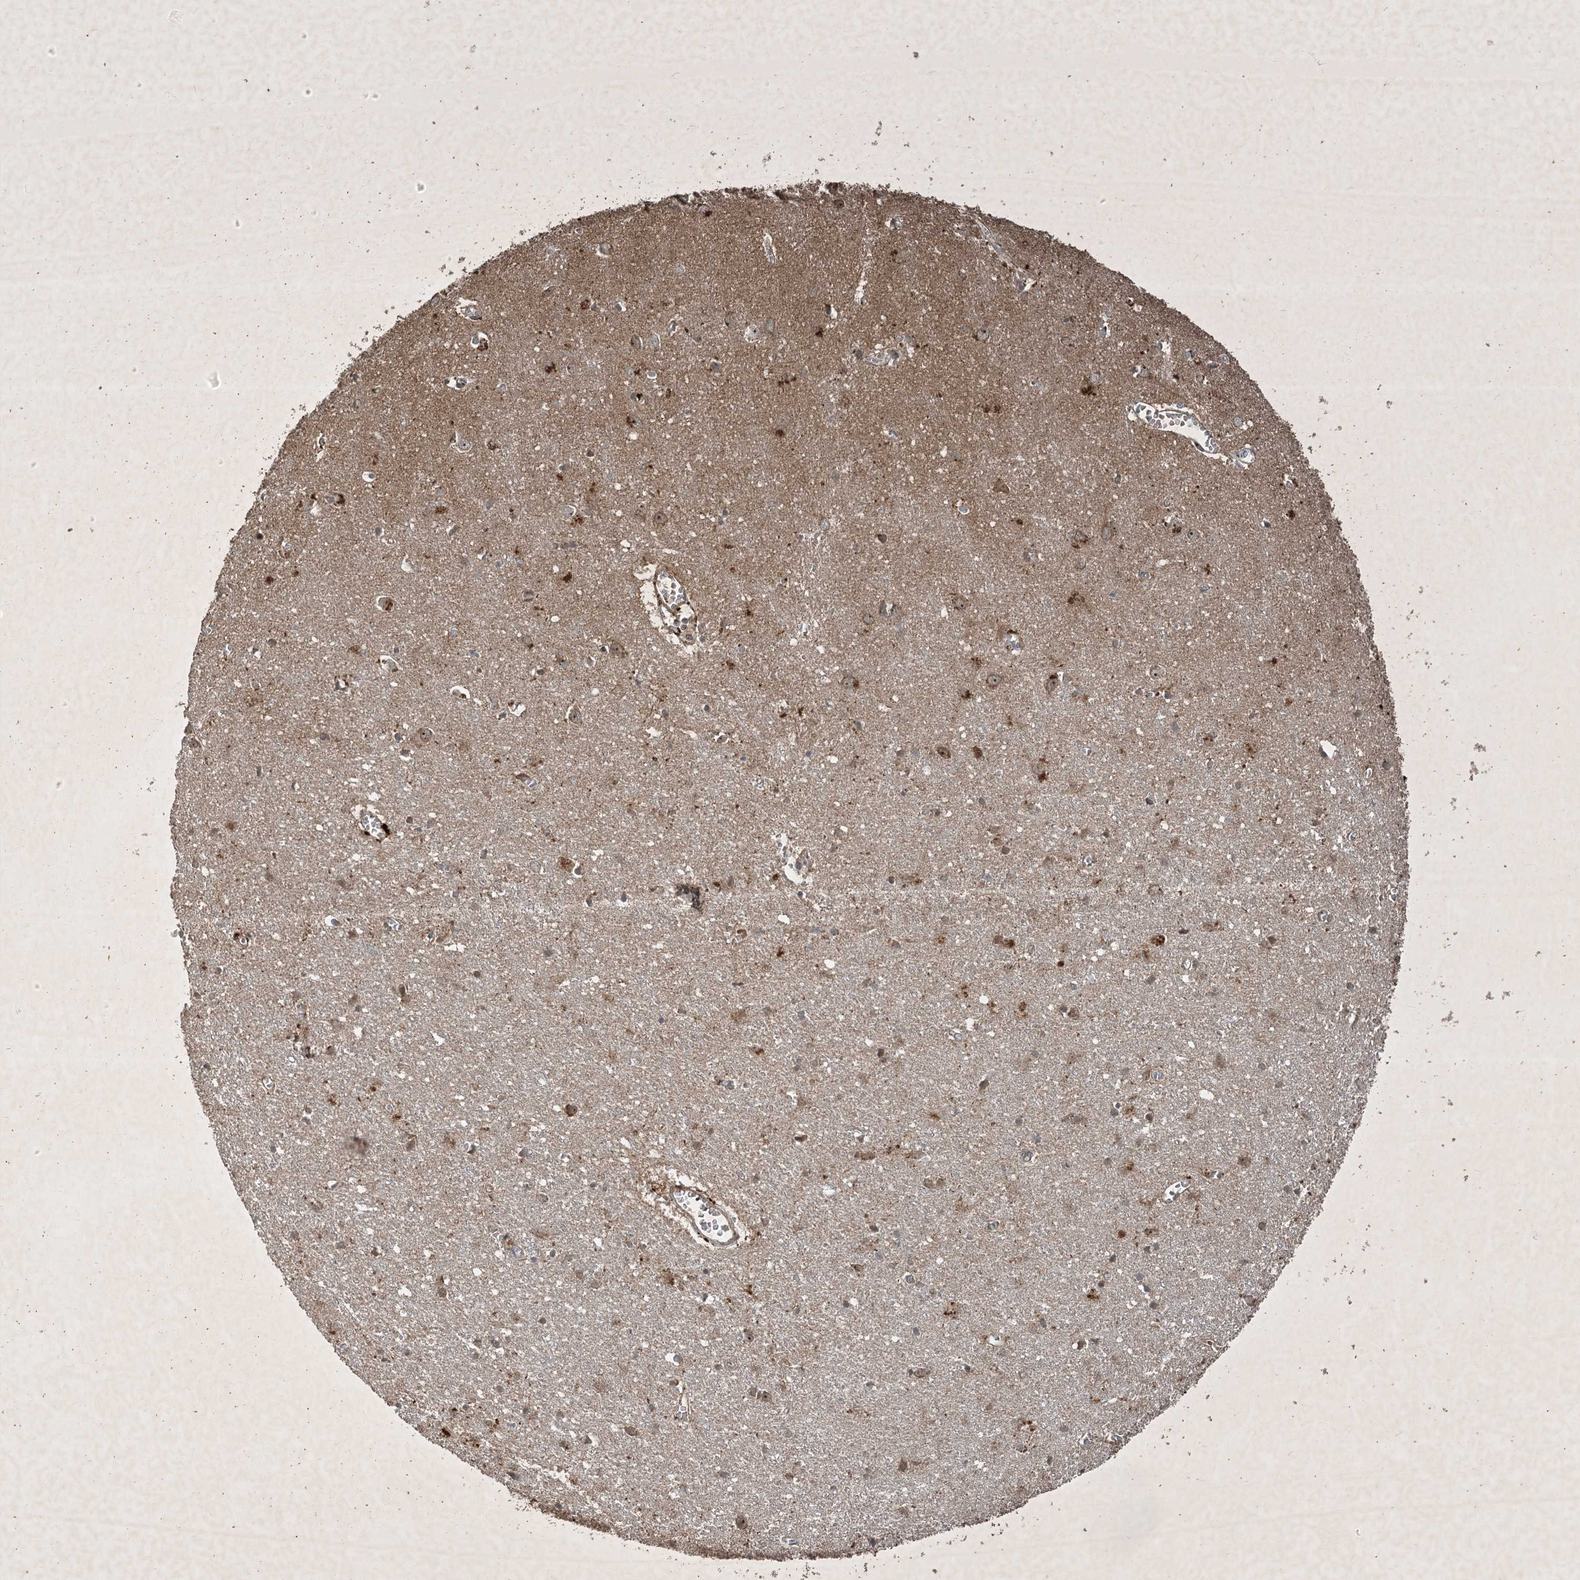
{"staining": {"intensity": "moderate", "quantity": ">75%", "location": "cytoplasmic/membranous"}, "tissue": "cerebral cortex", "cell_type": "Endothelial cells", "image_type": "normal", "snomed": [{"axis": "morphology", "description": "Normal tissue, NOS"}, {"axis": "topography", "description": "Cerebral cortex"}], "caption": "Protein staining of unremarkable cerebral cortex displays moderate cytoplasmic/membranous staining in about >75% of endothelial cells.", "gene": "UNC93A", "patient": {"sex": "female", "age": 64}}